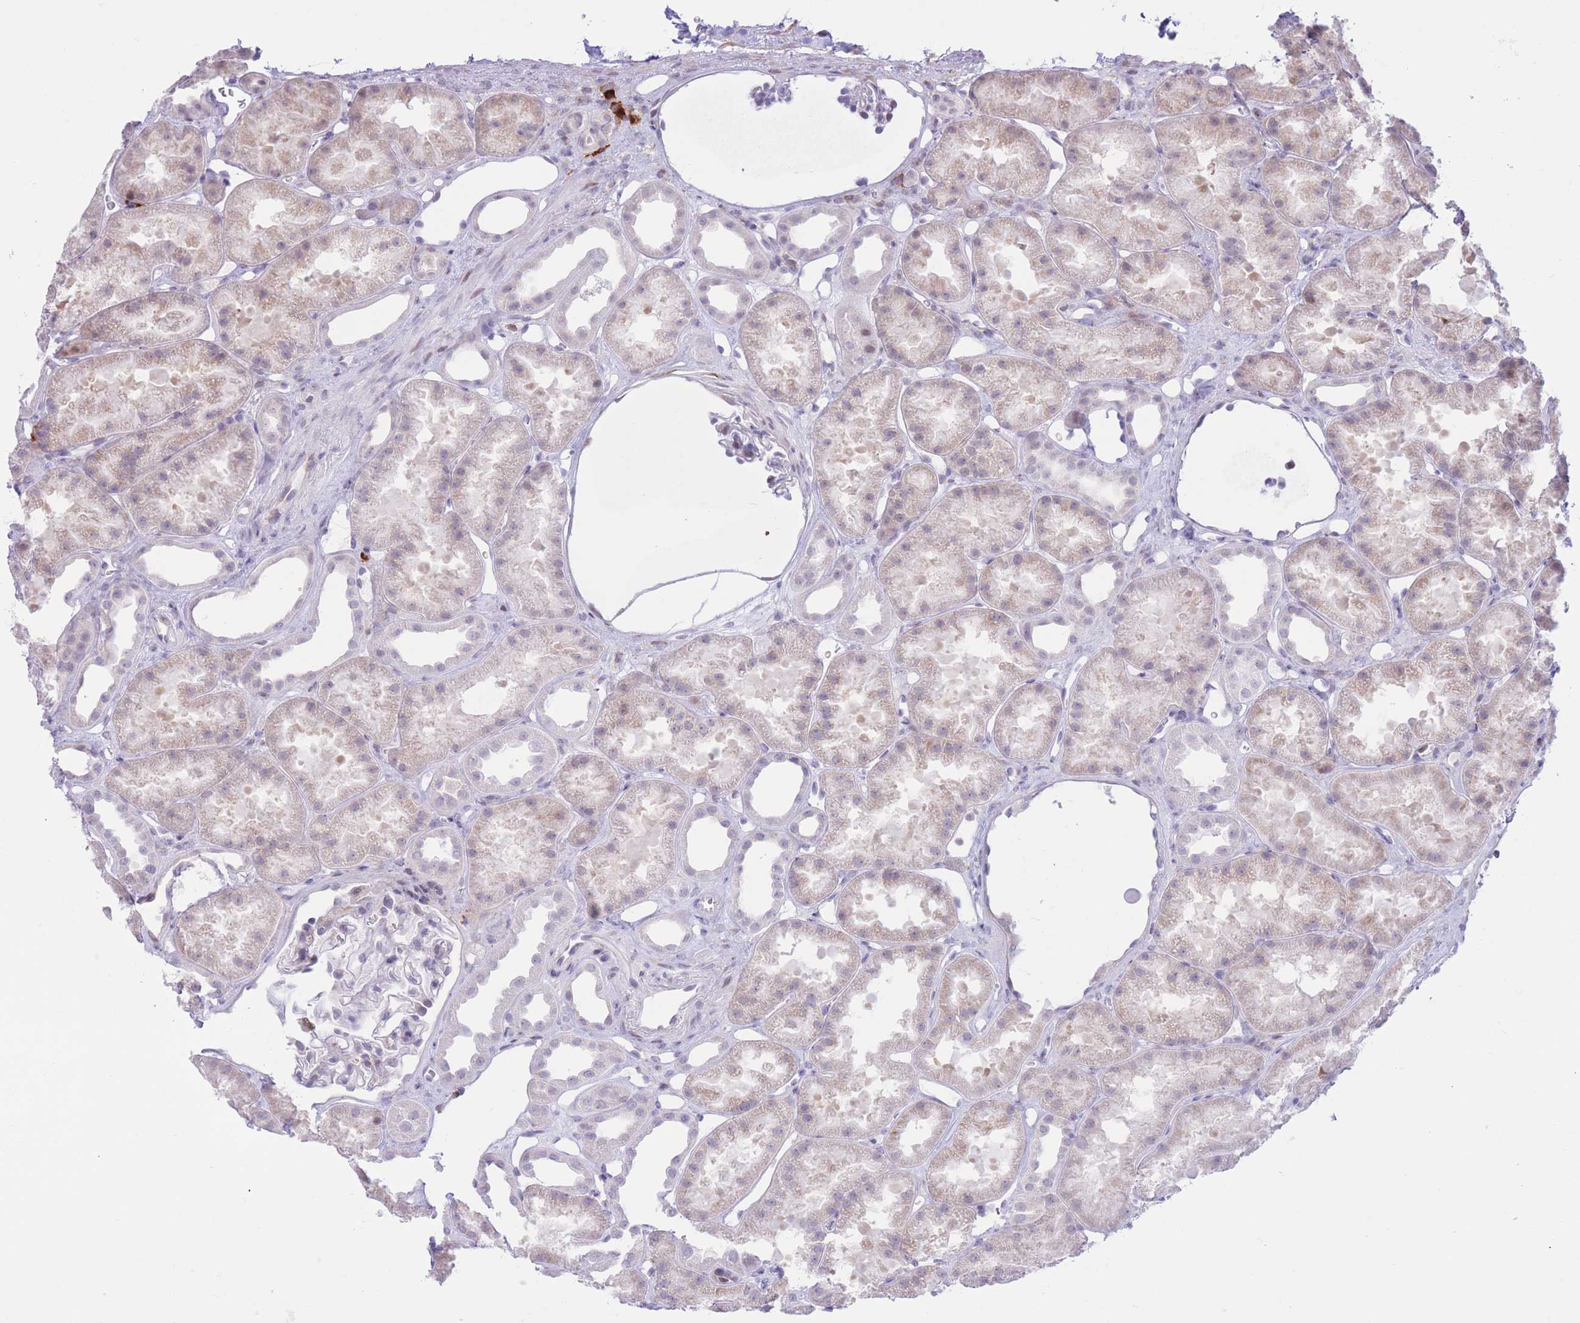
{"staining": {"intensity": "negative", "quantity": "none", "location": "none"}, "tissue": "kidney", "cell_type": "Cells in glomeruli", "image_type": "normal", "snomed": [{"axis": "morphology", "description": "Normal tissue, NOS"}, {"axis": "topography", "description": "Kidney"}], "caption": "High magnification brightfield microscopy of normal kidney stained with DAB (brown) and counterstained with hematoxylin (blue): cells in glomeruli show no significant staining.", "gene": "MYDGF", "patient": {"sex": "male", "age": 61}}